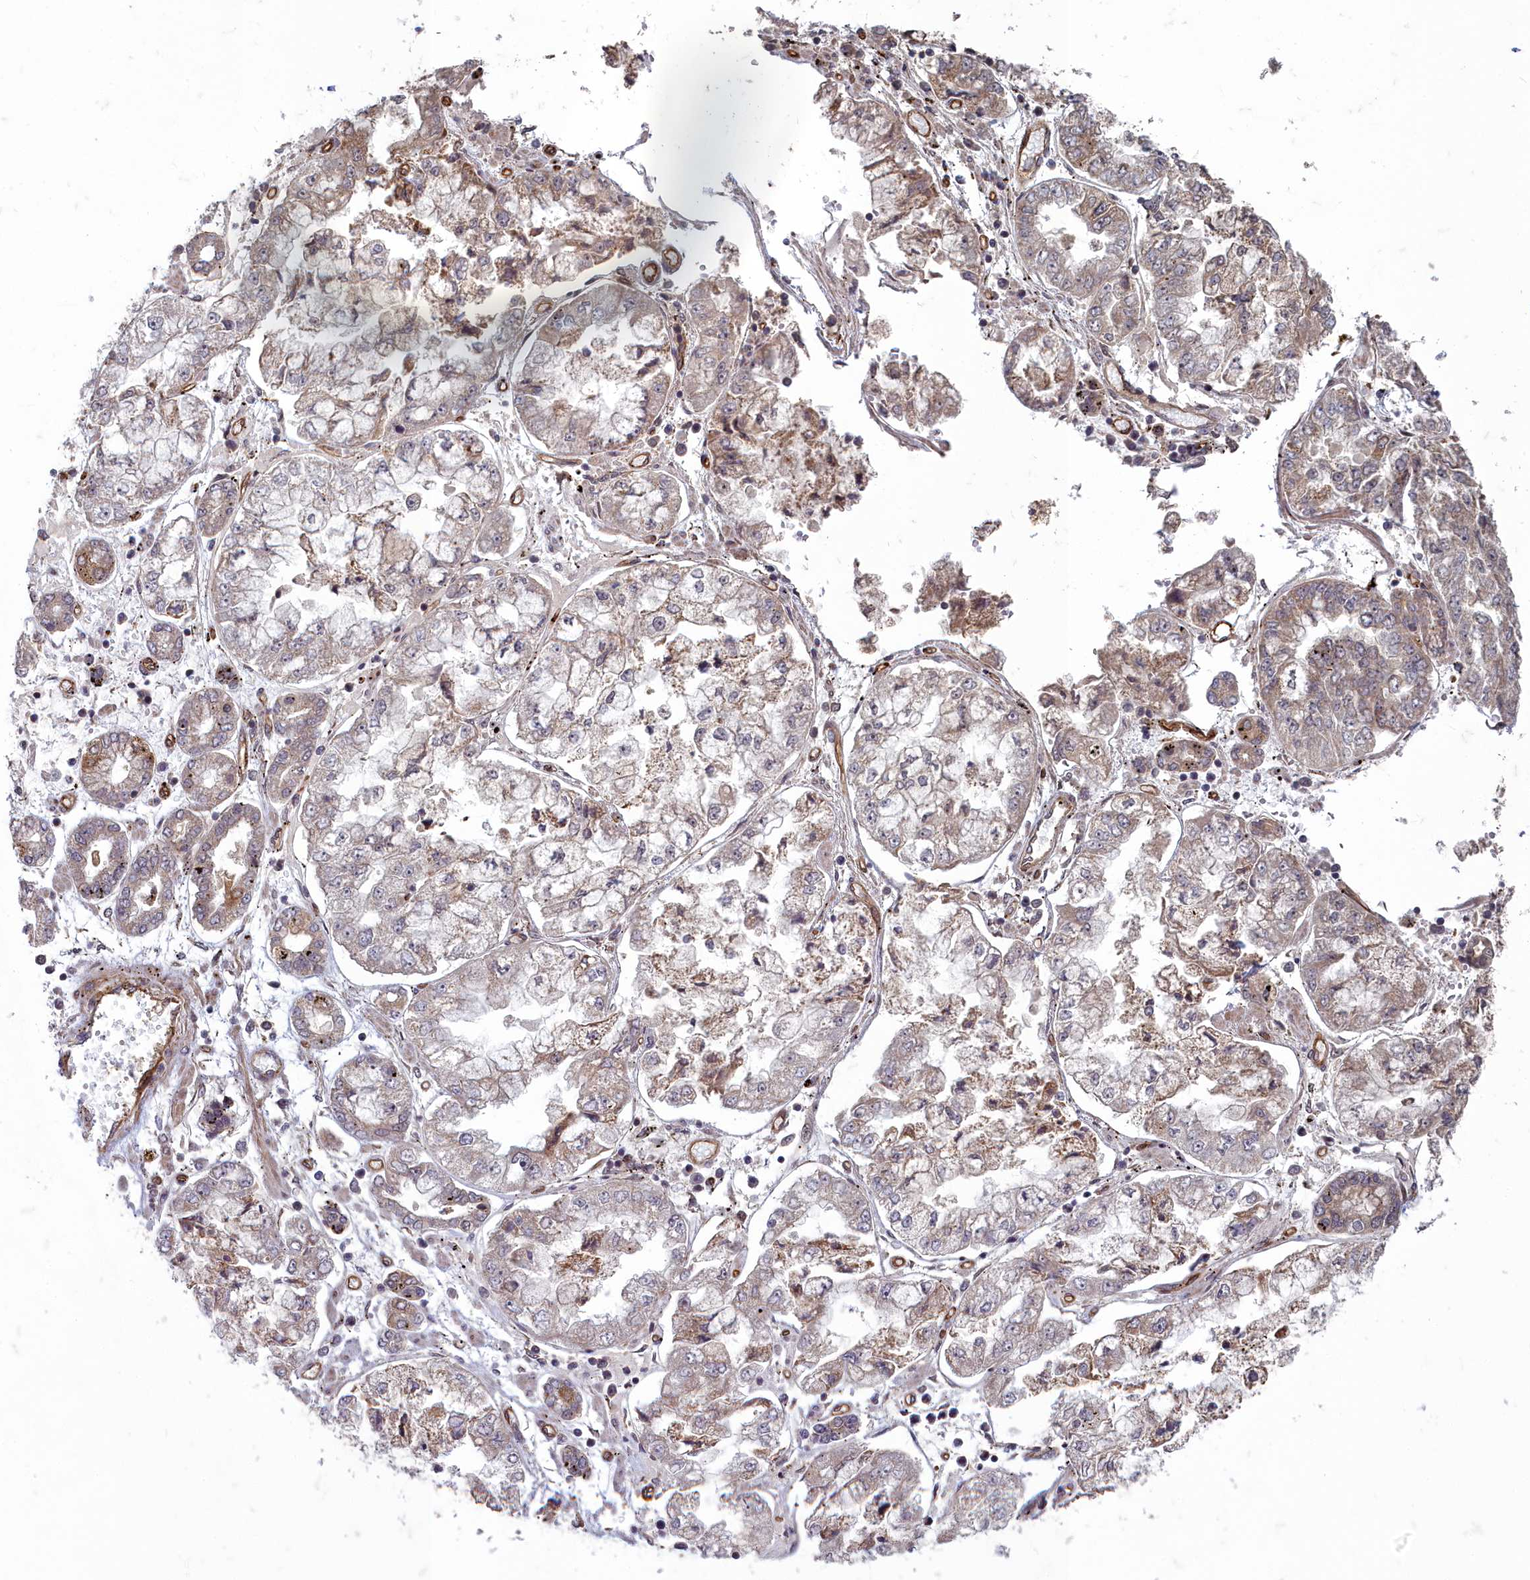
{"staining": {"intensity": "moderate", "quantity": "25%-75%", "location": "cytoplasmic/membranous"}, "tissue": "stomach cancer", "cell_type": "Tumor cells", "image_type": "cancer", "snomed": [{"axis": "morphology", "description": "Adenocarcinoma, NOS"}, {"axis": "topography", "description": "Stomach"}], "caption": "A micrograph of human stomach cancer stained for a protein exhibits moderate cytoplasmic/membranous brown staining in tumor cells. (Brightfield microscopy of DAB IHC at high magnification).", "gene": "TSPYL4", "patient": {"sex": "male", "age": 76}}